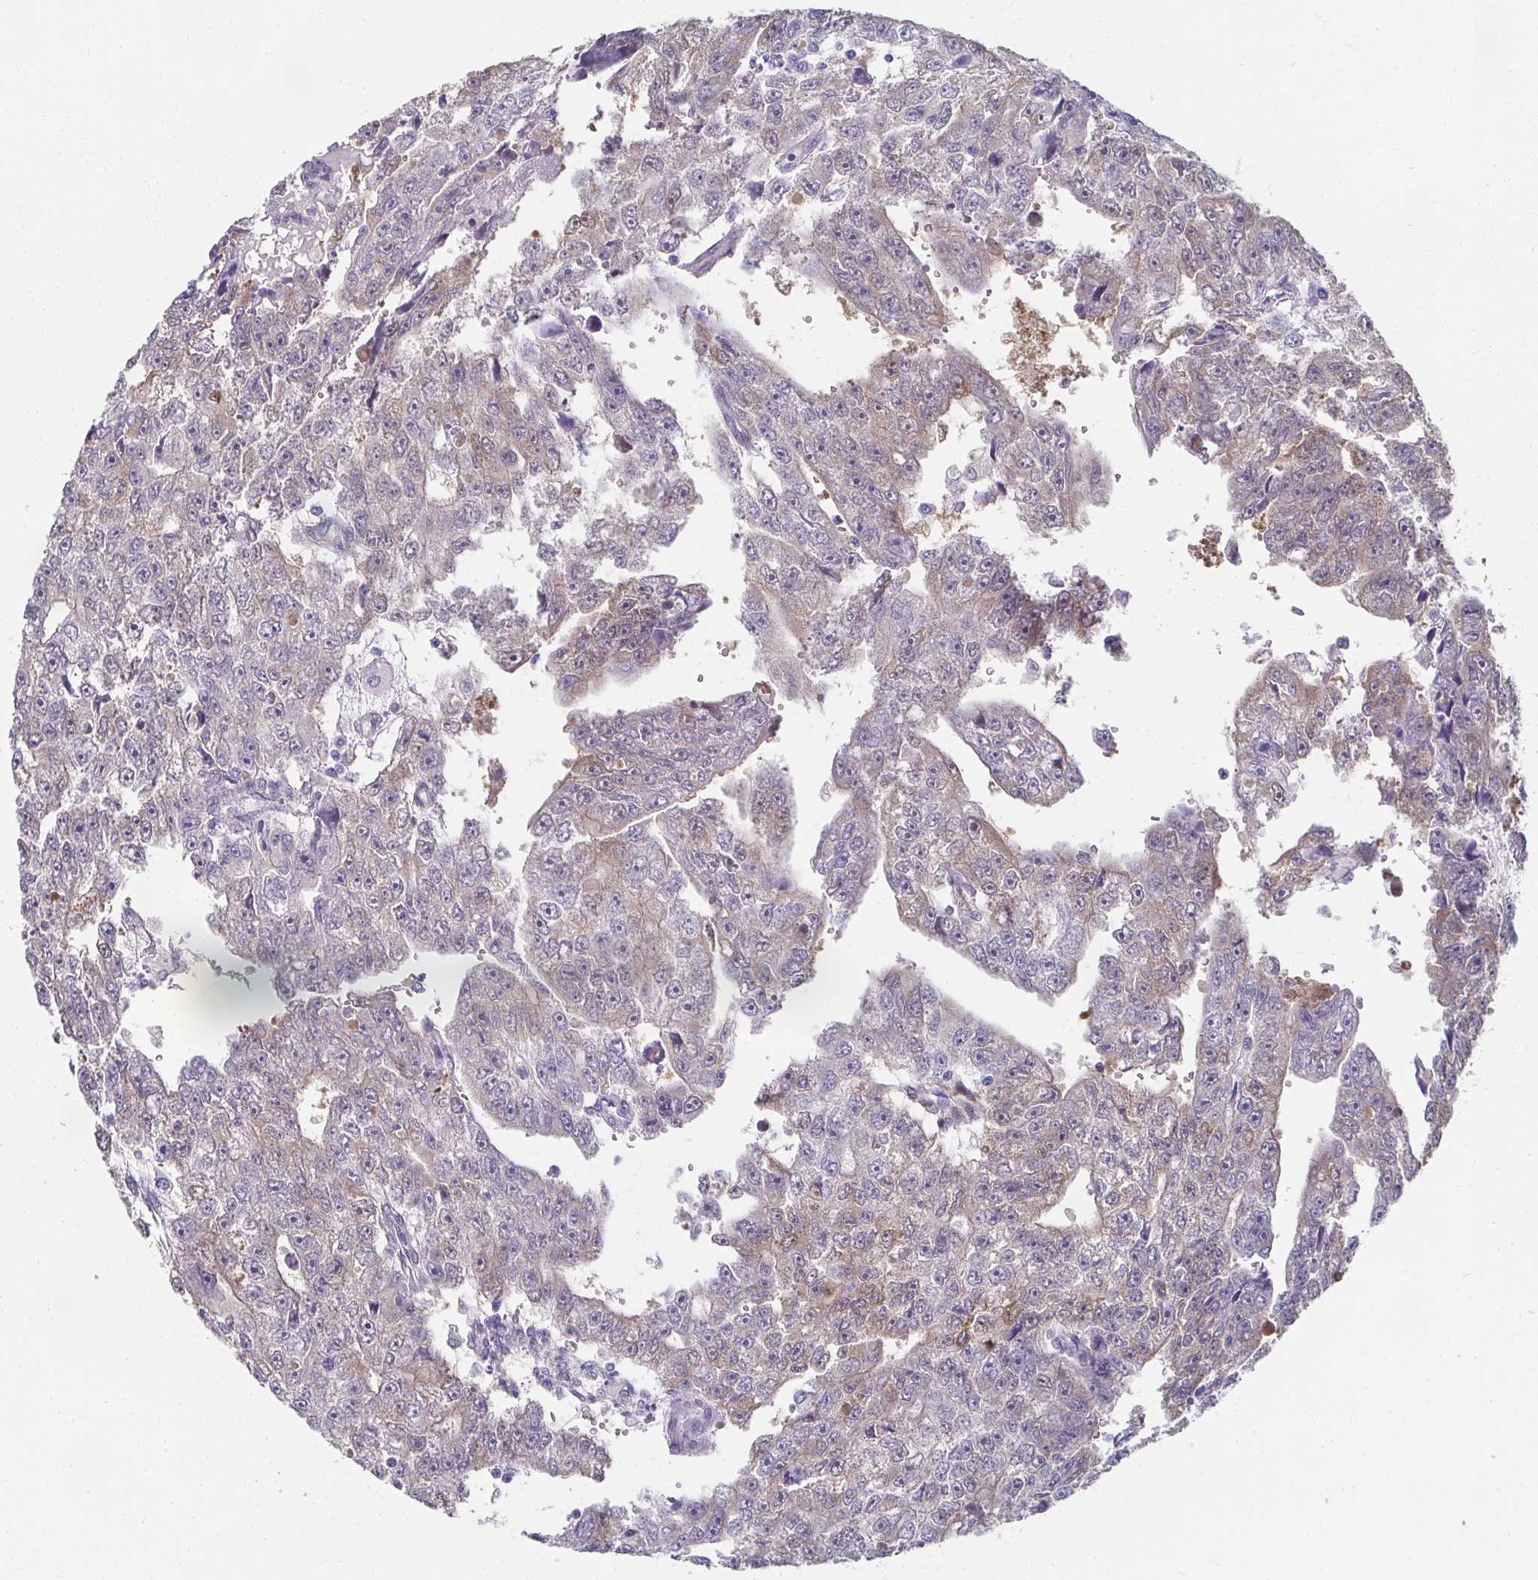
{"staining": {"intensity": "weak", "quantity": "25%-75%", "location": "cytoplasmic/membranous"}, "tissue": "testis cancer", "cell_type": "Tumor cells", "image_type": "cancer", "snomed": [{"axis": "morphology", "description": "Carcinoma, Embryonal, NOS"}, {"axis": "topography", "description": "Testis"}], "caption": "Human testis embryonal carcinoma stained with a brown dye demonstrates weak cytoplasmic/membranous positive staining in approximately 25%-75% of tumor cells.", "gene": "RBP1", "patient": {"sex": "male", "age": 20}}